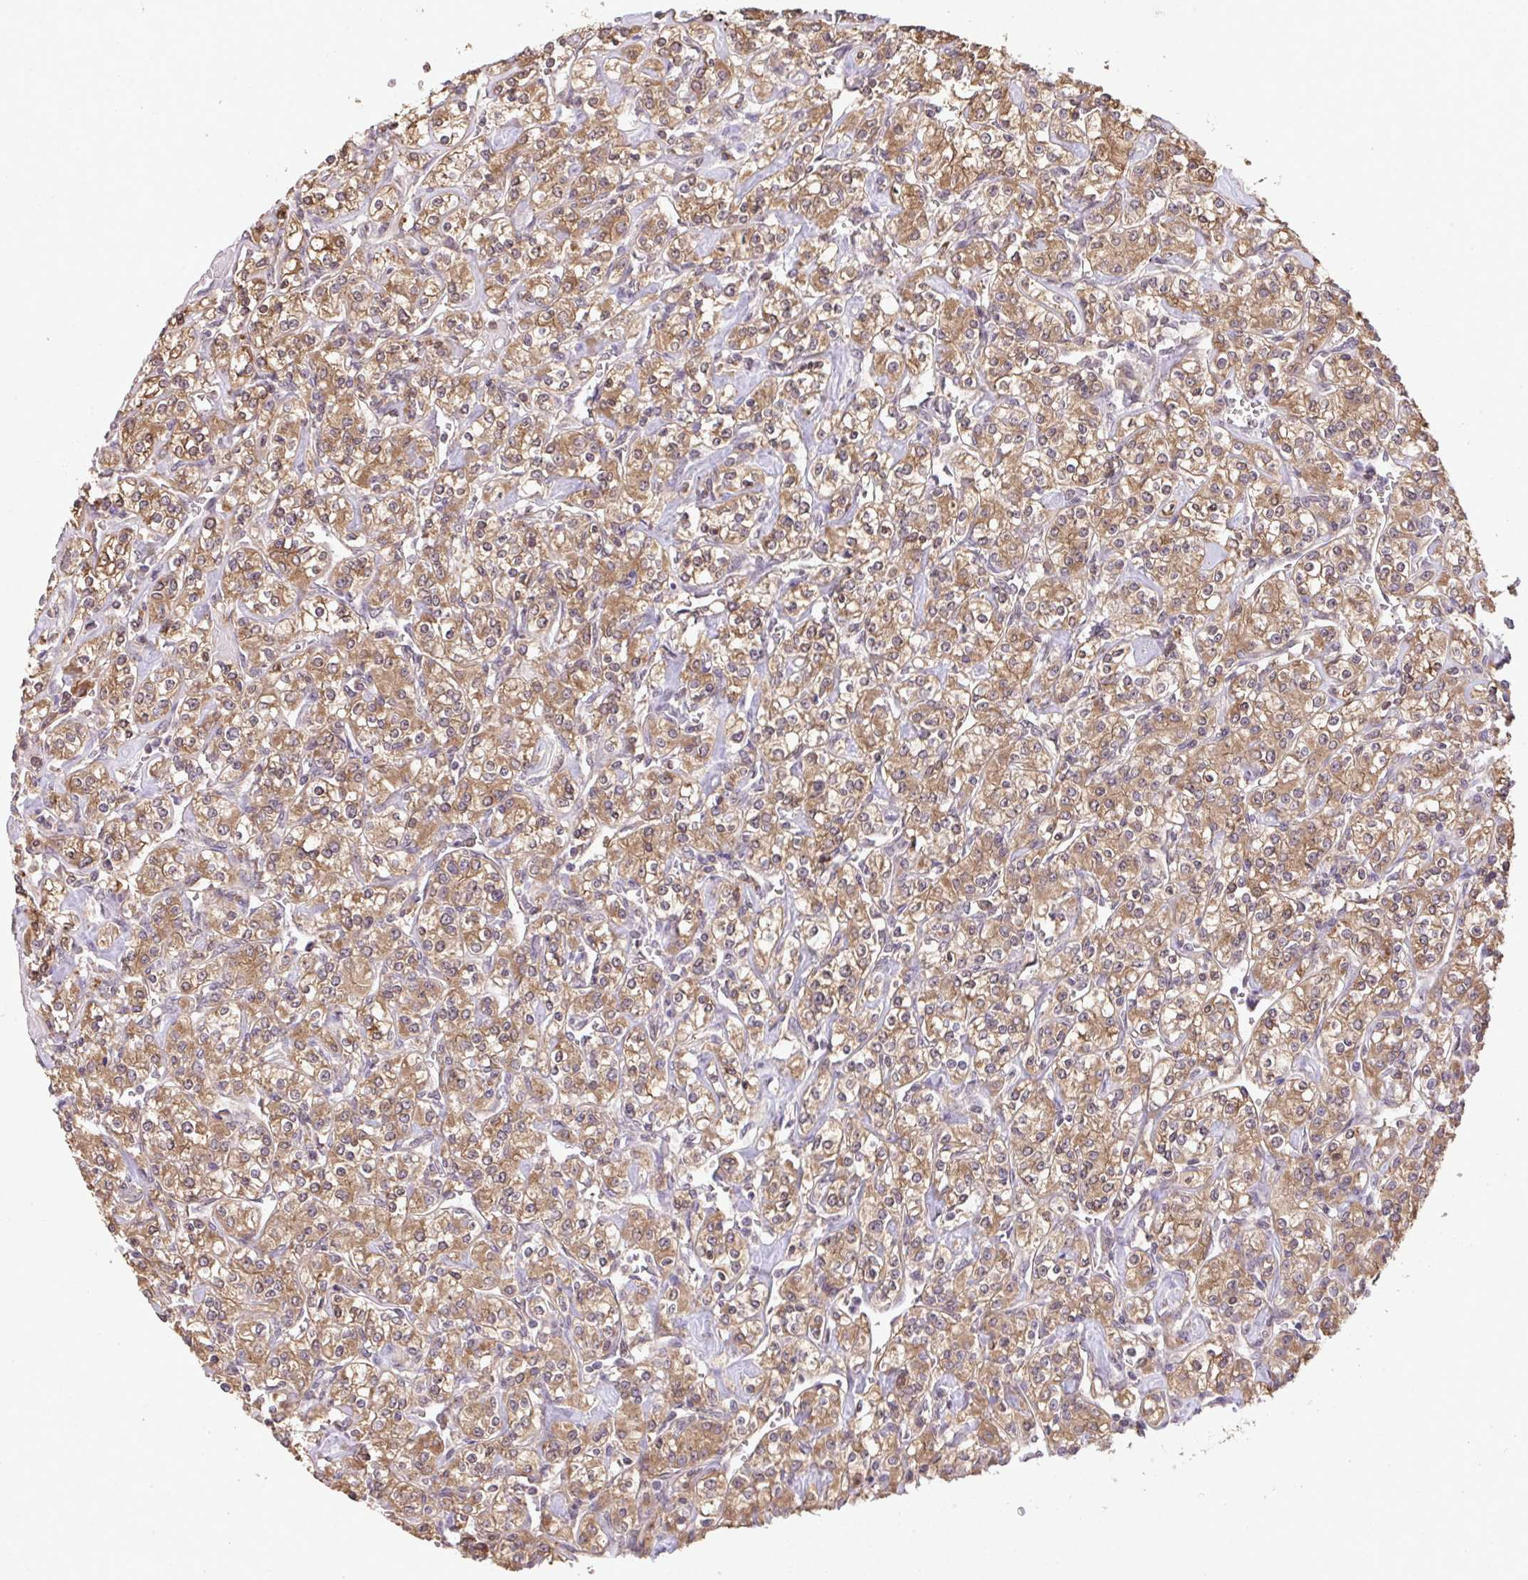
{"staining": {"intensity": "moderate", "quantity": ">75%", "location": "cytoplasmic/membranous"}, "tissue": "renal cancer", "cell_type": "Tumor cells", "image_type": "cancer", "snomed": [{"axis": "morphology", "description": "Adenocarcinoma, NOS"}, {"axis": "topography", "description": "Kidney"}], "caption": "Moderate cytoplasmic/membranous expression is present in approximately >75% of tumor cells in adenocarcinoma (renal).", "gene": "C12orf57", "patient": {"sex": "male", "age": 77}}